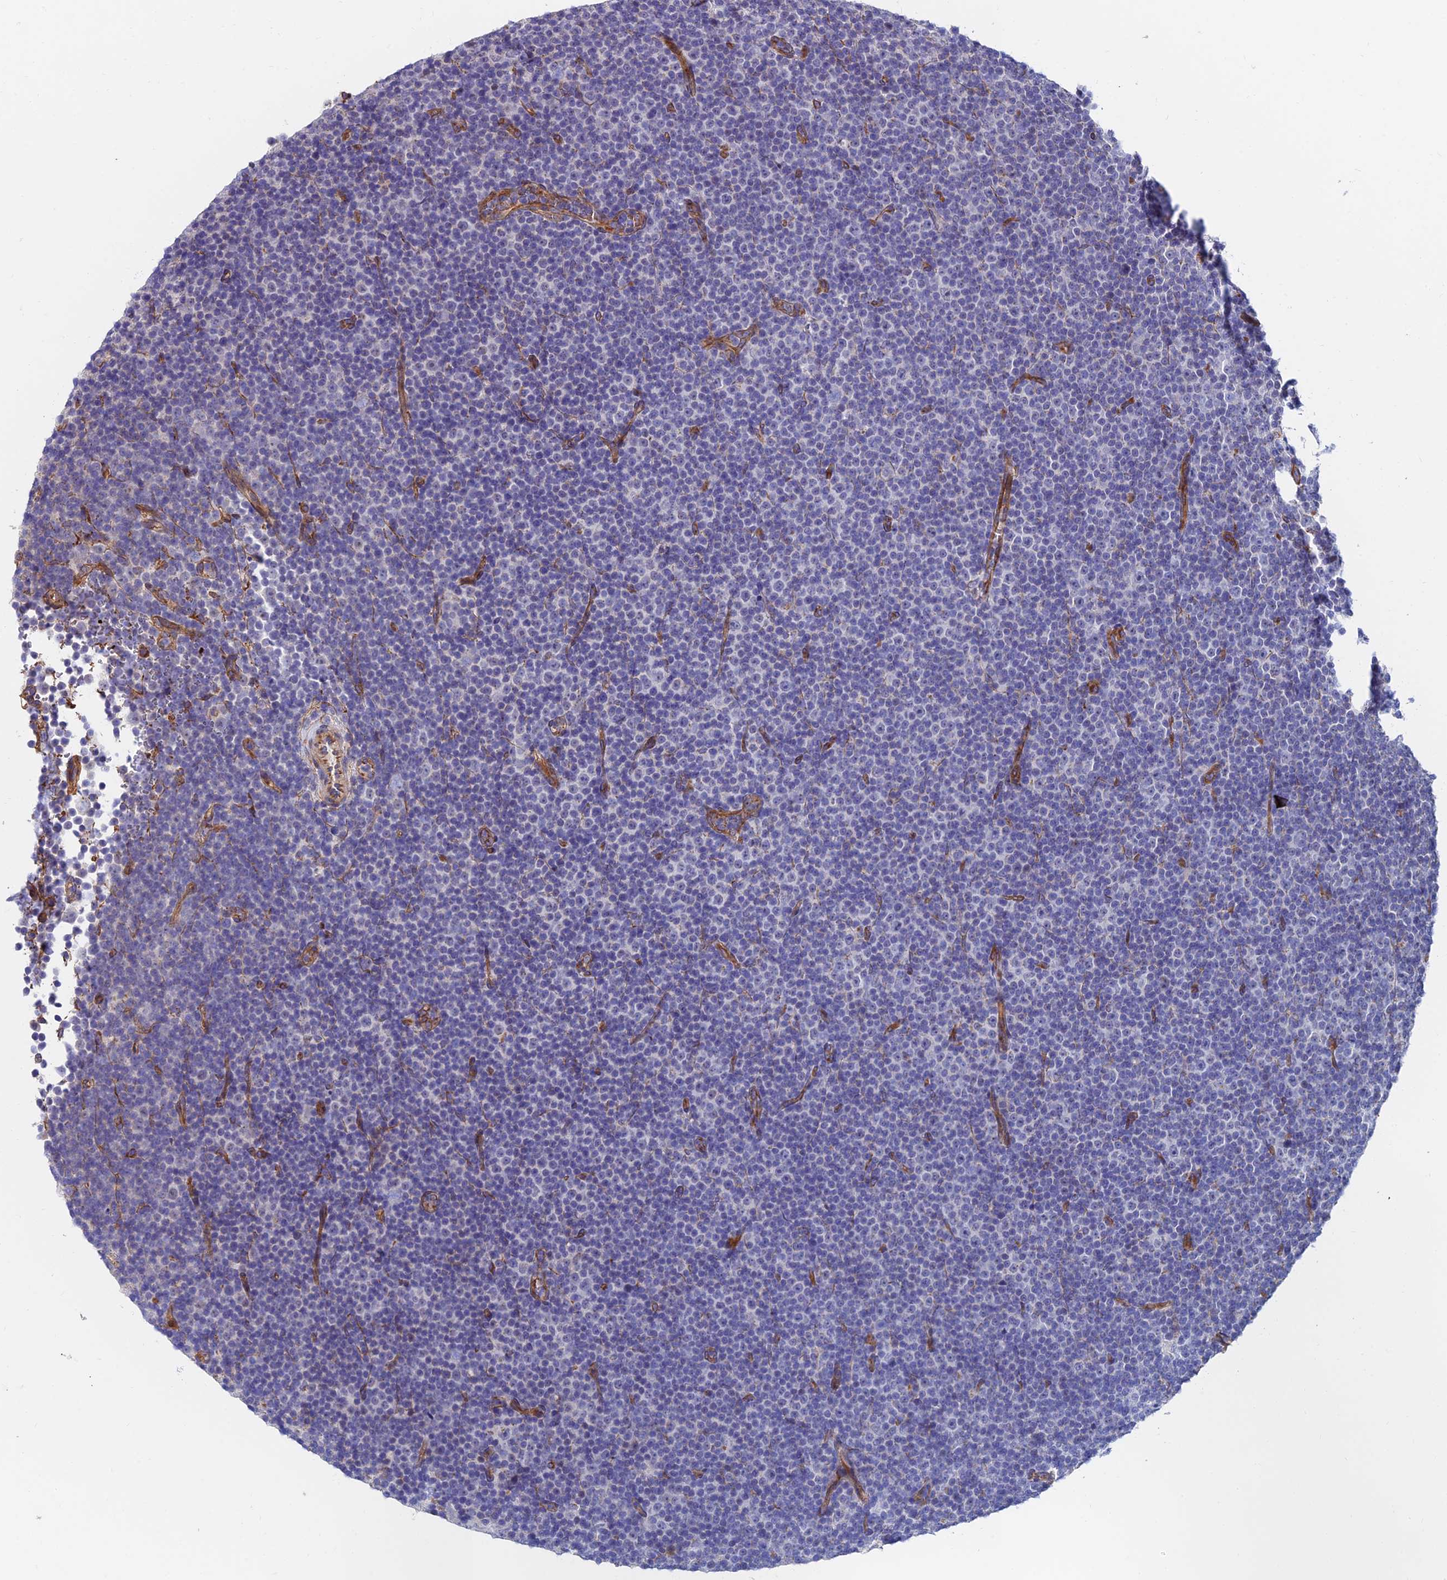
{"staining": {"intensity": "negative", "quantity": "none", "location": "none"}, "tissue": "lymphoma", "cell_type": "Tumor cells", "image_type": "cancer", "snomed": [{"axis": "morphology", "description": "Malignant lymphoma, non-Hodgkin's type, Low grade"}, {"axis": "topography", "description": "Lymph node"}], "caption": "This is a image of immunohistochemistry (IHC) staining of lymphoma, which shows no staining in tumor cells. (Immunohistochemistry, brightfield microscopy, high magnification).", "gene": "ADGRF3", "patient": {"sex": "female", "age": 67}}